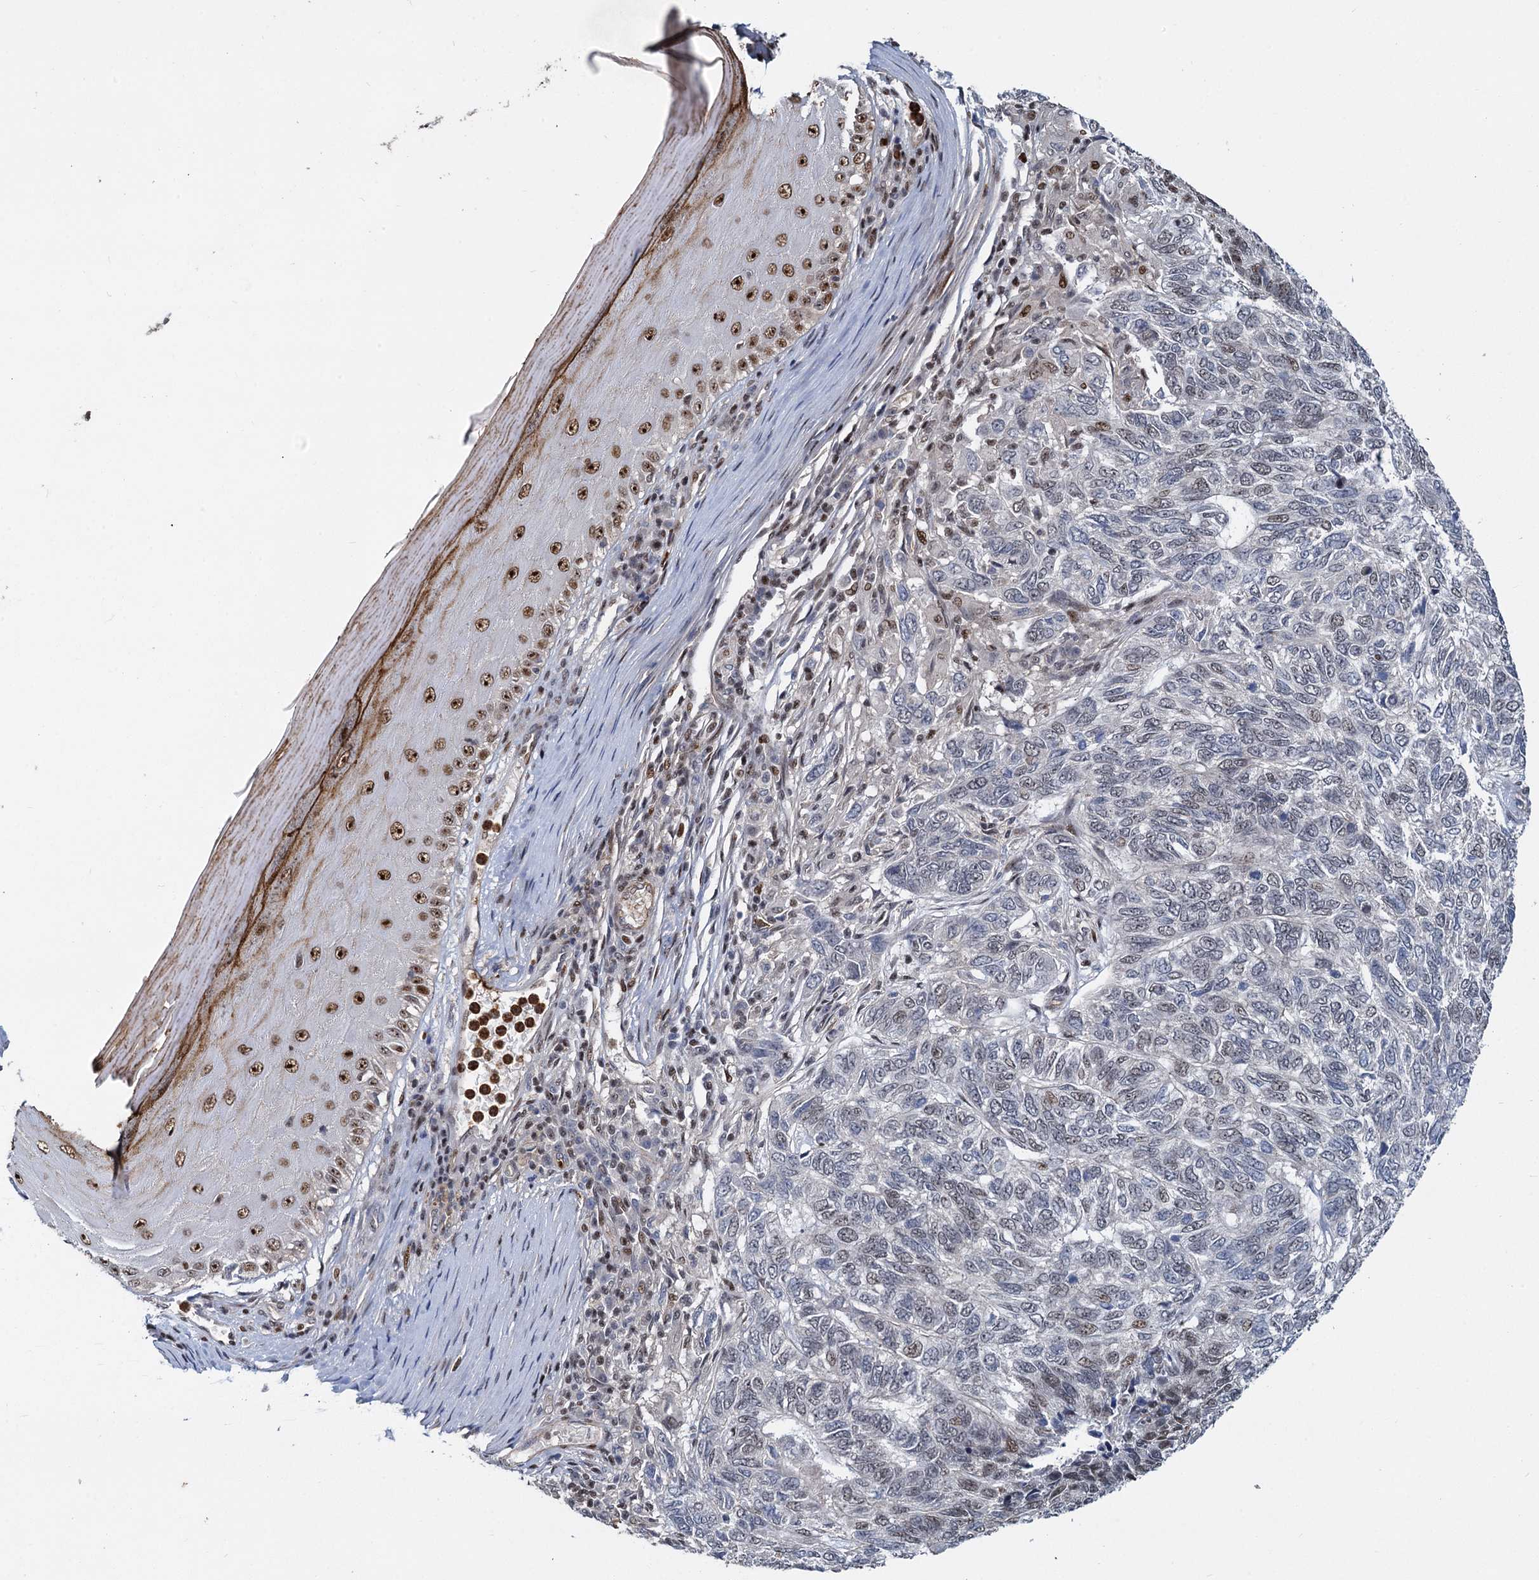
{"staining": {"intensity": "moderate", "quantity": "<25%", "location": "nuclear"}, "tissue": "skin cancer", "cell_type": "Tumor cells", "image_type": "cancer", "snomed": [{"axis": "morphology", "description": "Basal cell carcinoma"}, {"axis": "topography", "description": "Skin"}], "caption": "Basal cell carcinoma (skin) tissue reveals moderate nuclear expression in approximately <25% of tumor cells", "gene": "ANKRD49", "patient": {"sex": "female", "age": 65}}